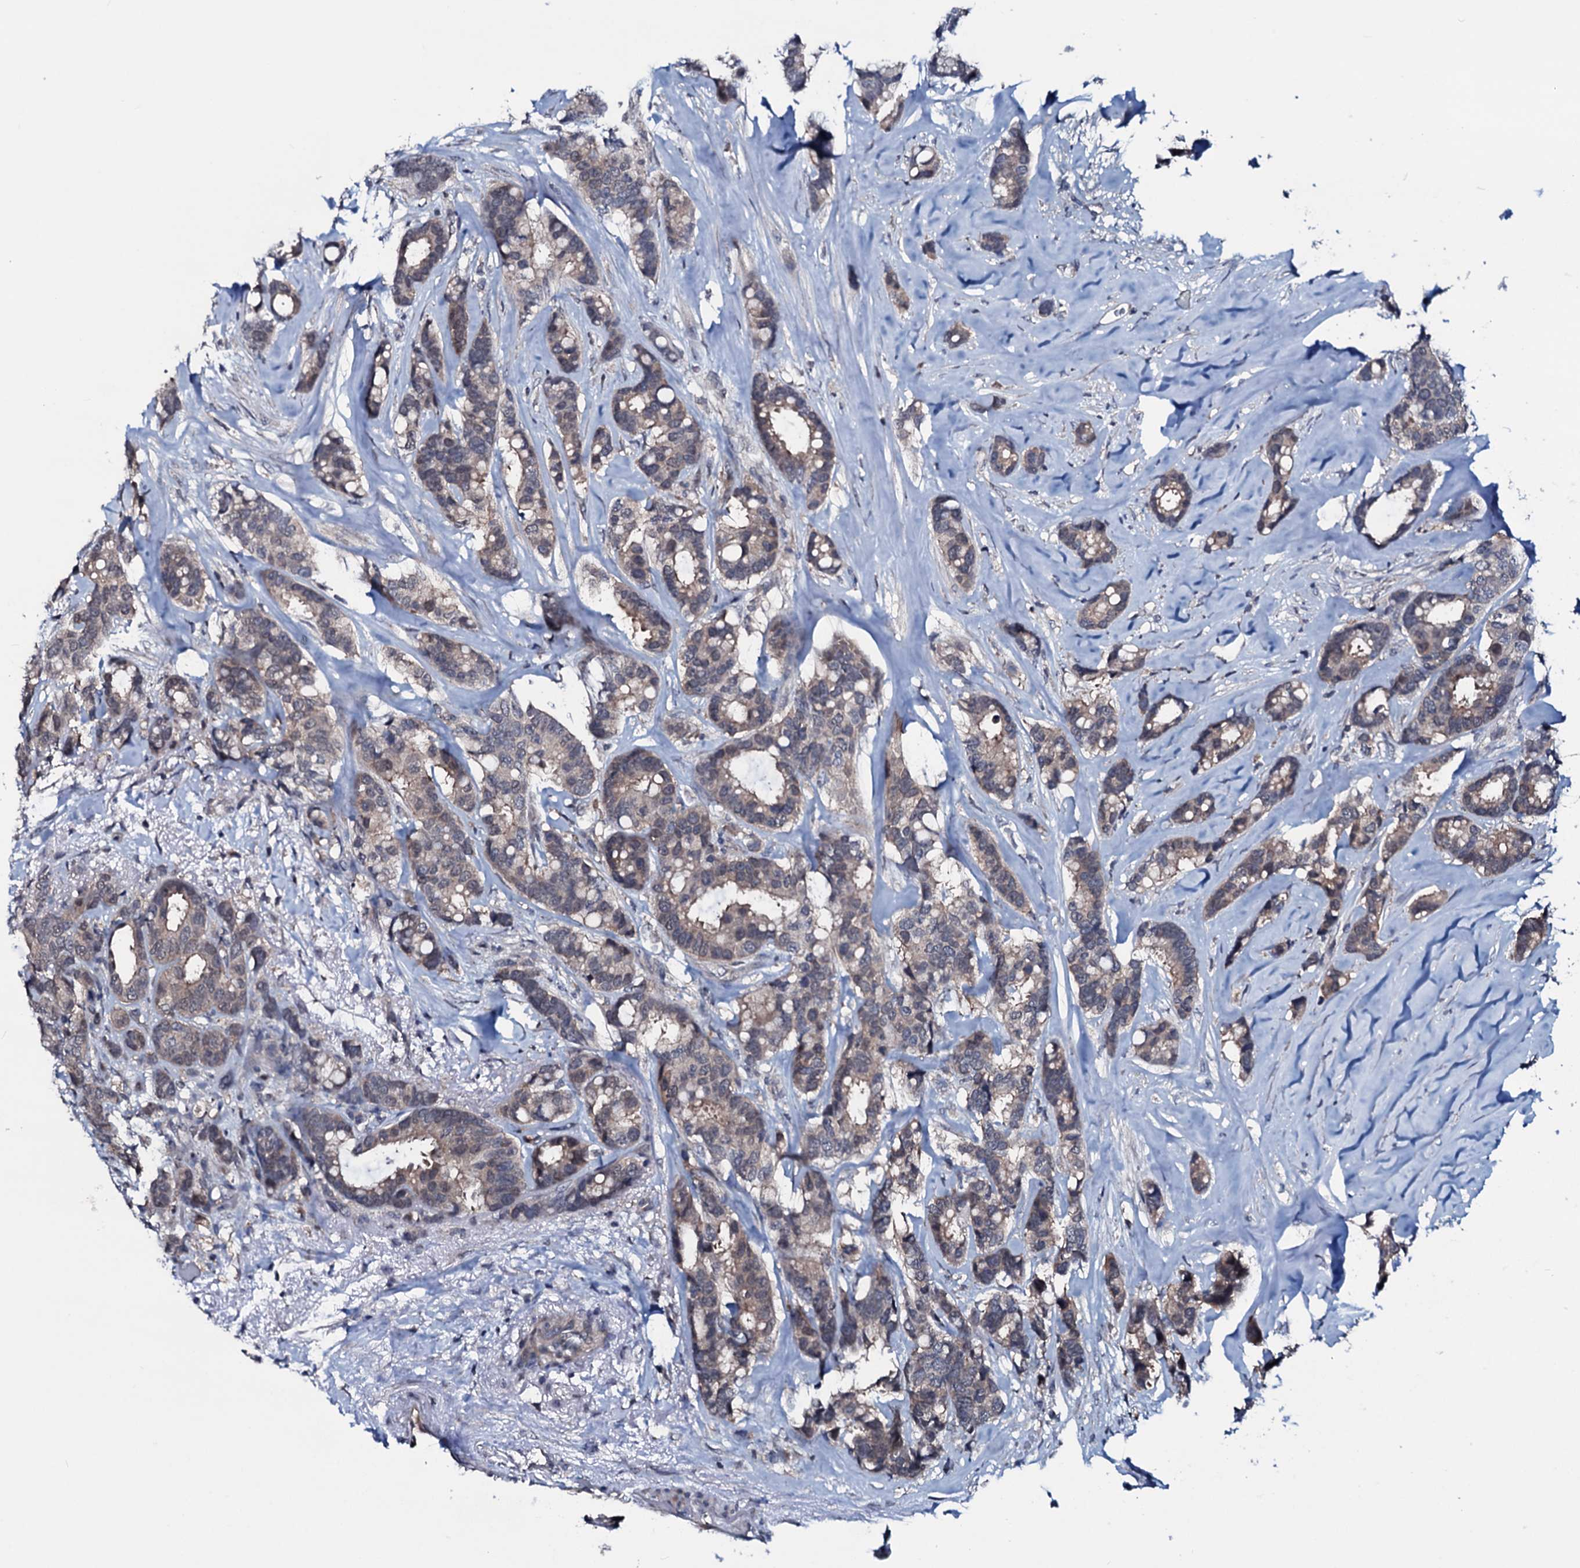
{"staining": {"intensity": "weak", "quantity": "<25%", "location": "cytoplasmic/membranous"}, "tissue": "breast cancer", "cell_type": "Tumor cells", "image_type": "cancer", "snomed": [{"axis": "morphology", "description": "Duct carcinoma"}, {"axis": "topography", "description": "Breast"}], "caption": "Breast cancer (infiltrating ductal carcinoma) stained for a protein using immunohistochemistry (IHC) demonstrates no positivity tumor cells.", "gene": "OGFOD2", "patient": {"sex": "female", "age": 87}}